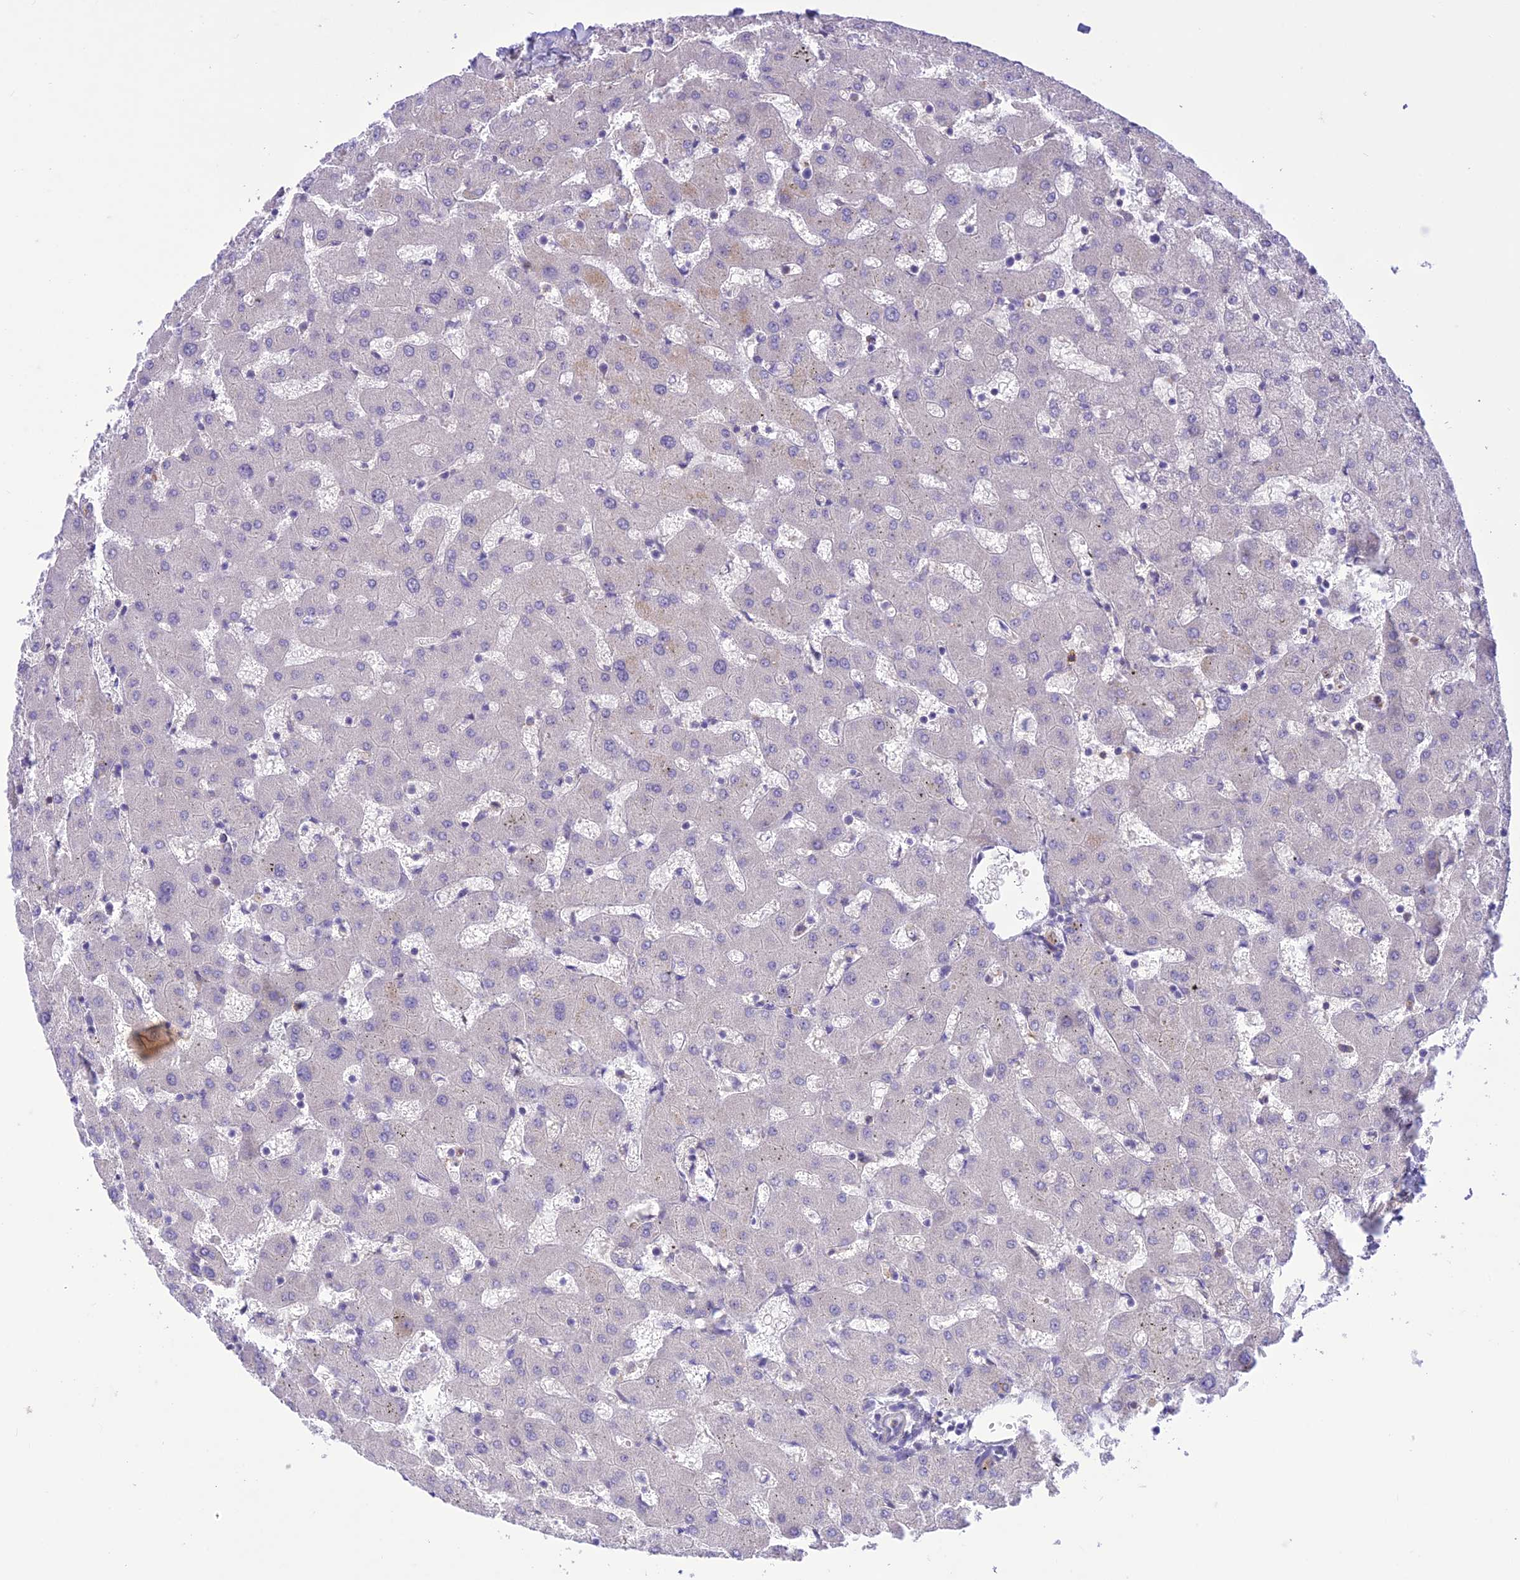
{"staining": {"intensity": "negative", "quantity": "none", "location": "none"}, "tissue": "liver", "cell_type": "Cholangiocytes", "image_type": "normal", "snomed": [{"axis": "morphology", "description": "Normal tissue, NOS"}, {"axis": "topography", "description": "Liver"}], "caption": "An immunohistochemistry (IHC) micrograph of unremarkable liver is shown. There is no staining in cholangiocytes of liver.", "gene": "ITGAE", "patient": {"sex": "female", "age": 63}}